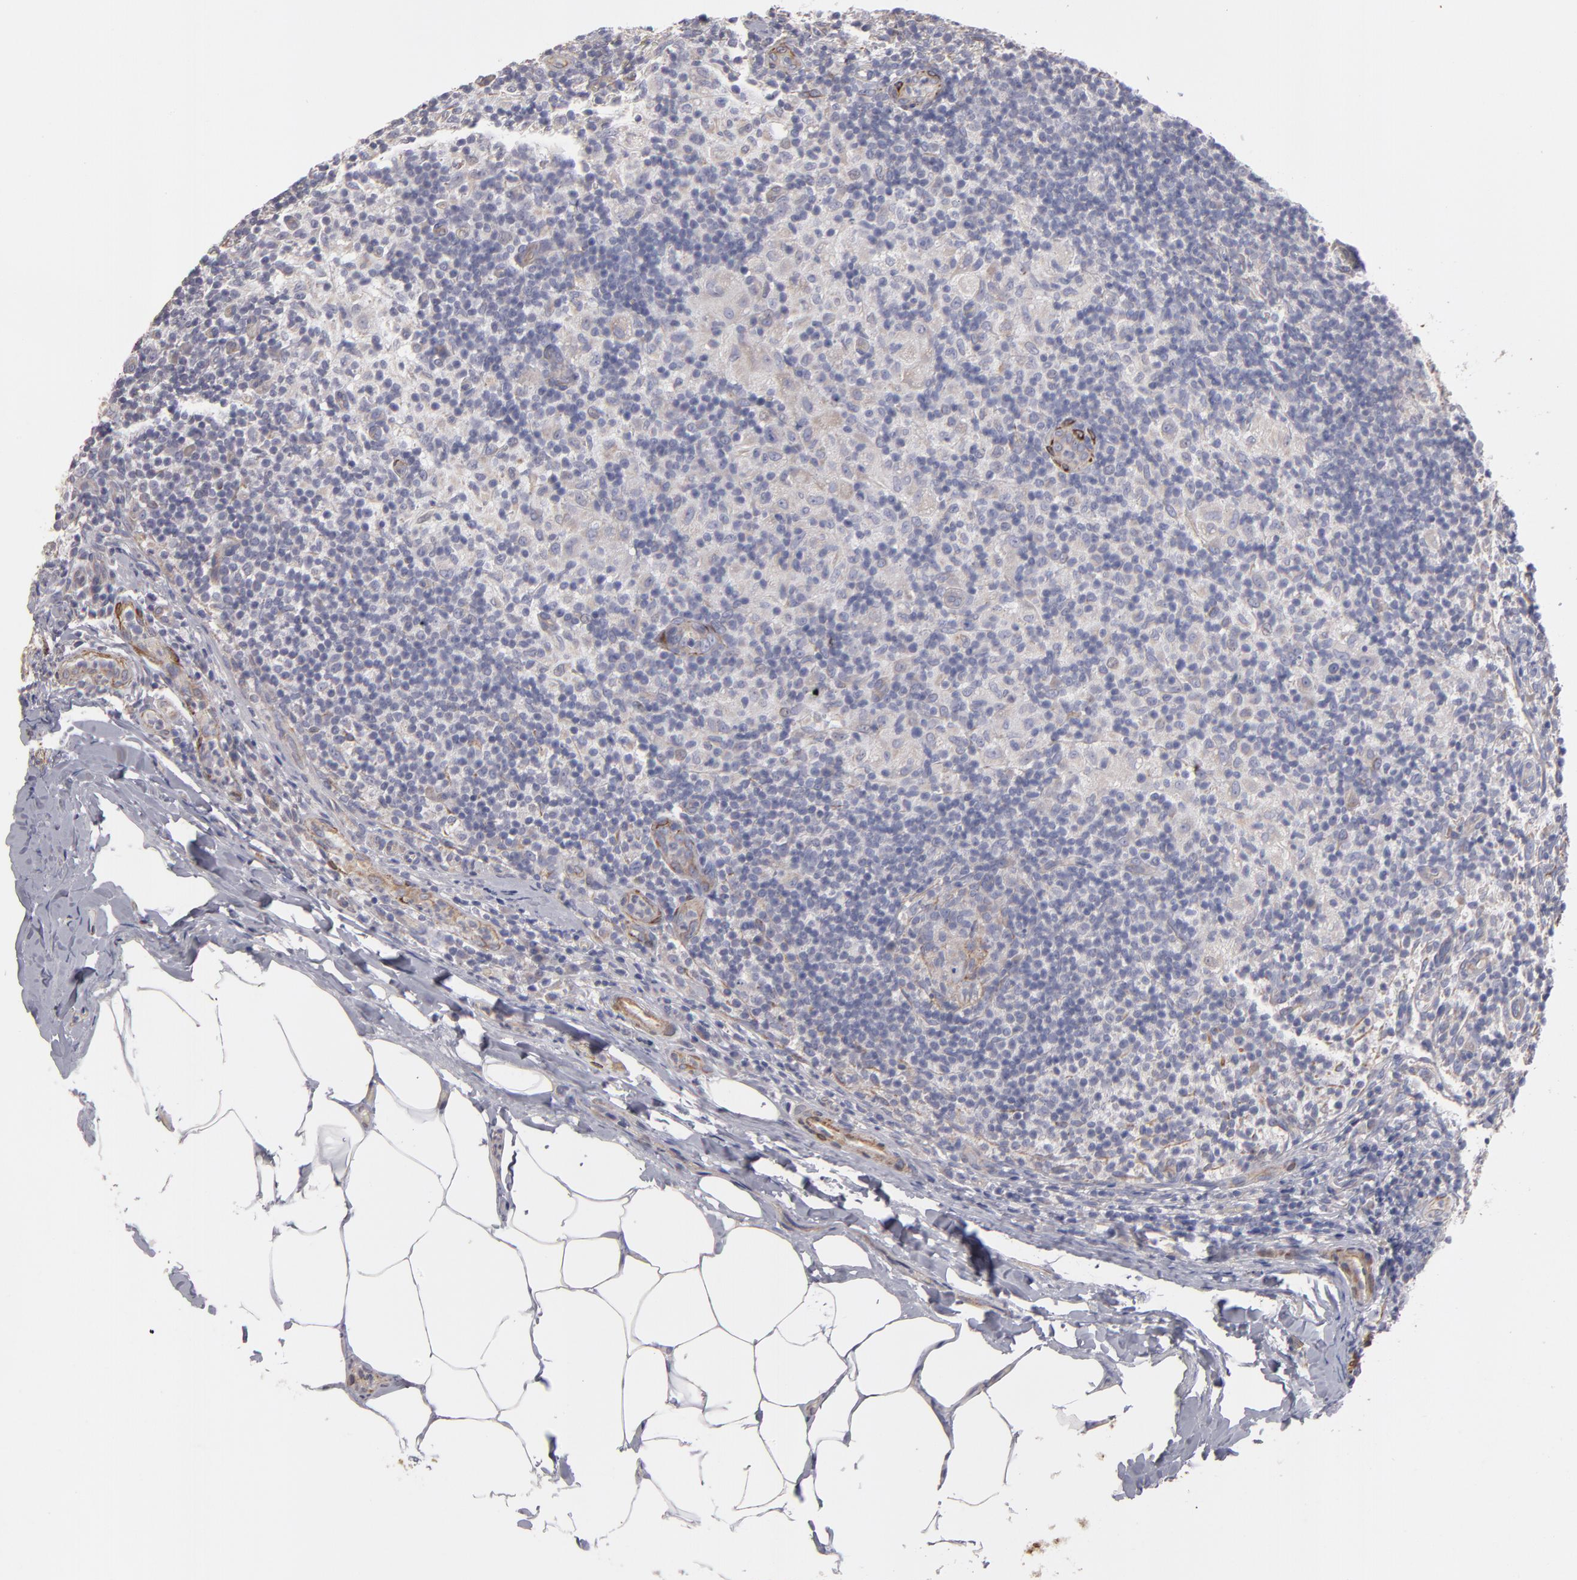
{"staining": {"intensity": "moderate", "quantity": "<25%", "location": "cytoplasmic/membranous"}, "tissue": "lymph node", "cell_type": "Germinal center cells", "image_type": "normal", "snomed": [{"axis": "morphology", "description": "Normal tissue, NOS"}, {"axis": "morphology", "description": "Inflammation, NOS"}, {"axis": "topography", "description": "Lymph node"}], "caption": "IHC (DAB (3,3'-diaminobenzidine)) staining of unremarkable lymph node exhibits moderate cytoplasmic/membranous protein positivity in approximately <25% of germinal center cells. The protein of interest is stained brown, and the nuclei are stained in blue (DAB (3,3'-diaminobenzidine) IHC with brightfield microscopy, high magnification).", "gene": "SLMAP", "patient": {"sex": "male", "age": 46}}